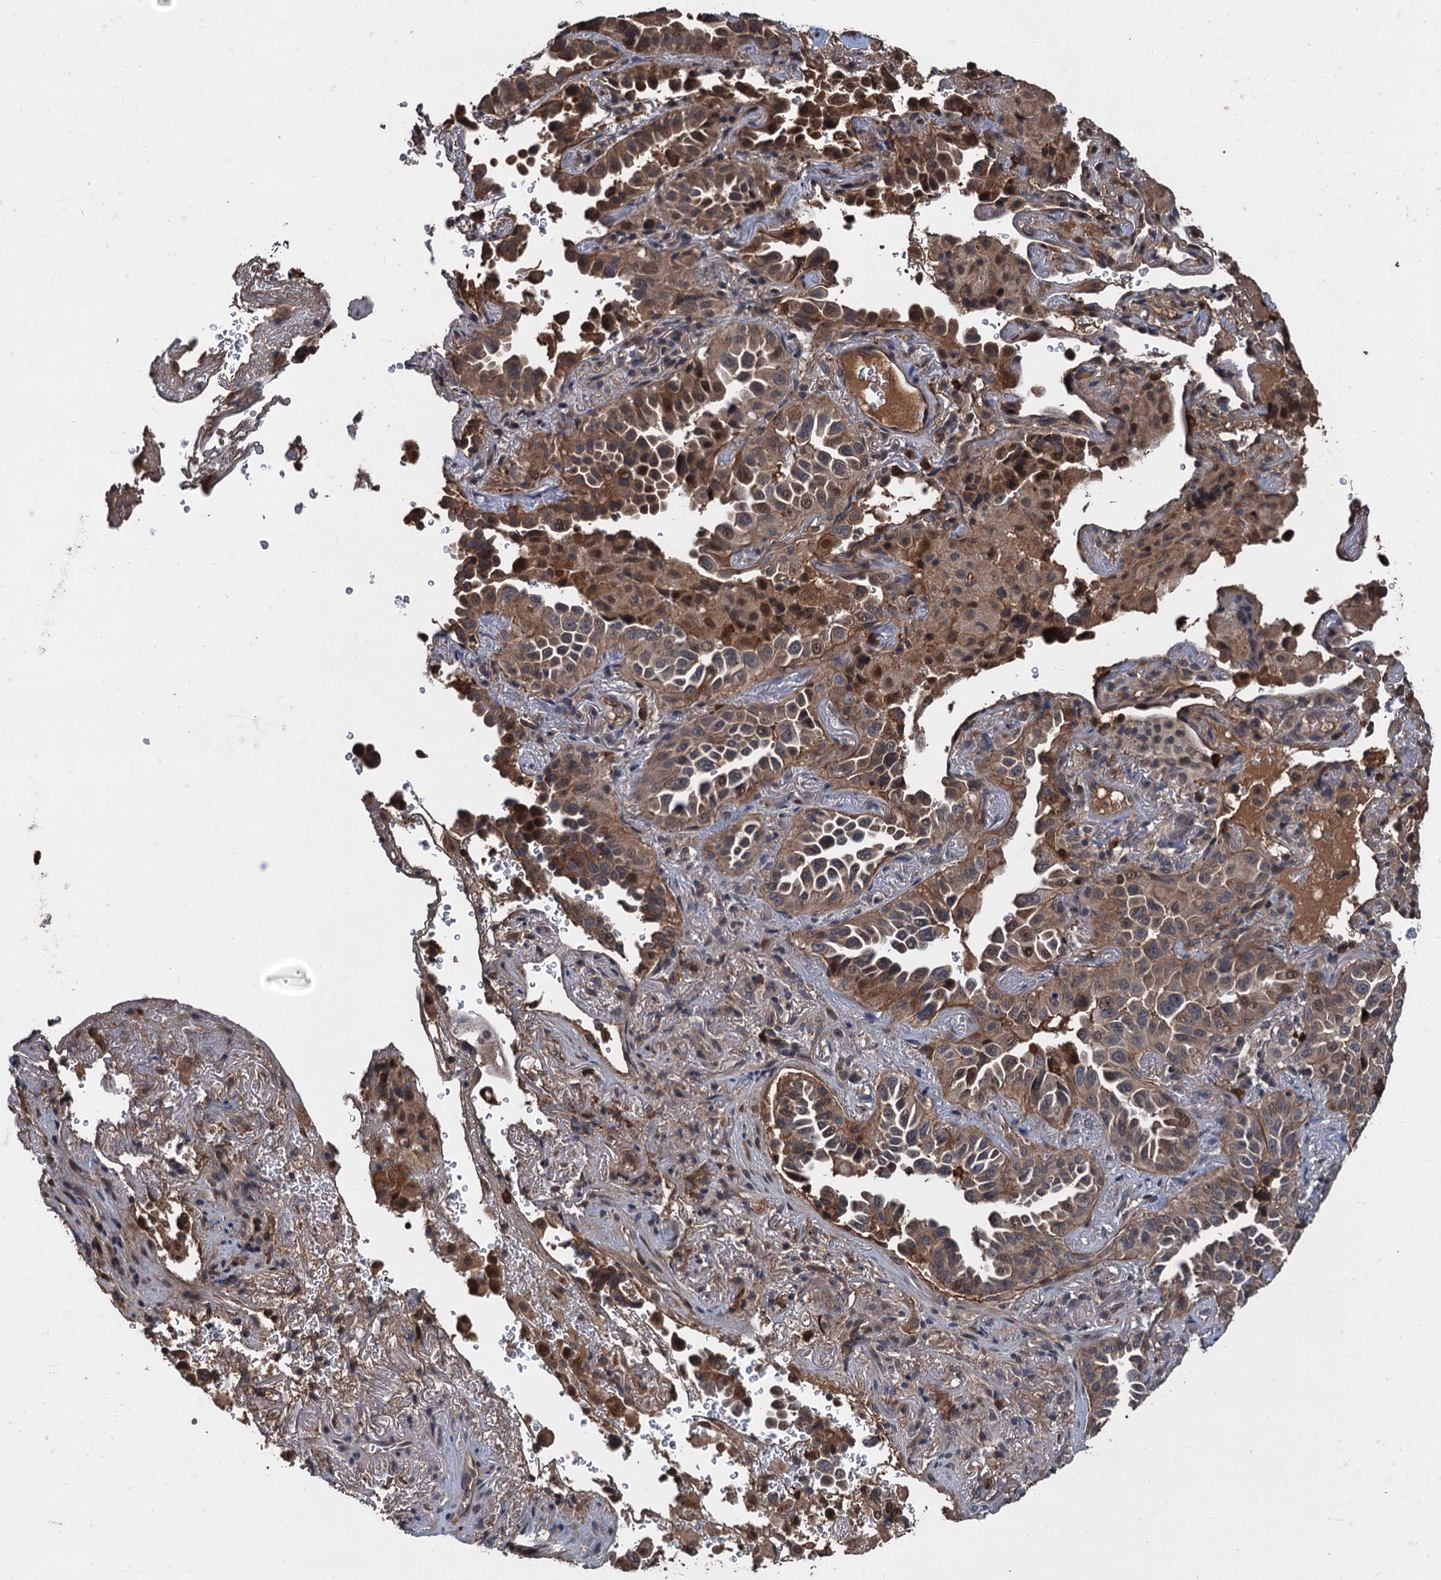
{"staining": {"intensity": "moderate", "quantity": ">75%", "location": "cytoplasmic/membranous,nuclear"}, "tissue": "lung cancer", "cell_type": "Tumor cells", "image_type": "cancer", "snomed": [{"axis": "morphology", "description": "Adenocarcinoma, NOS"}, {"axis": "topography", "description": "Lung"}], "caption": "There is medium levels of moderate cytoplasmic/membranous and nuclear staining in tumor cells of lung cancer, as demonstrated by immunohistochemical staining (brown color).", "gene": "ZNF438", "patient": {"sex": "female", "age": 69}}